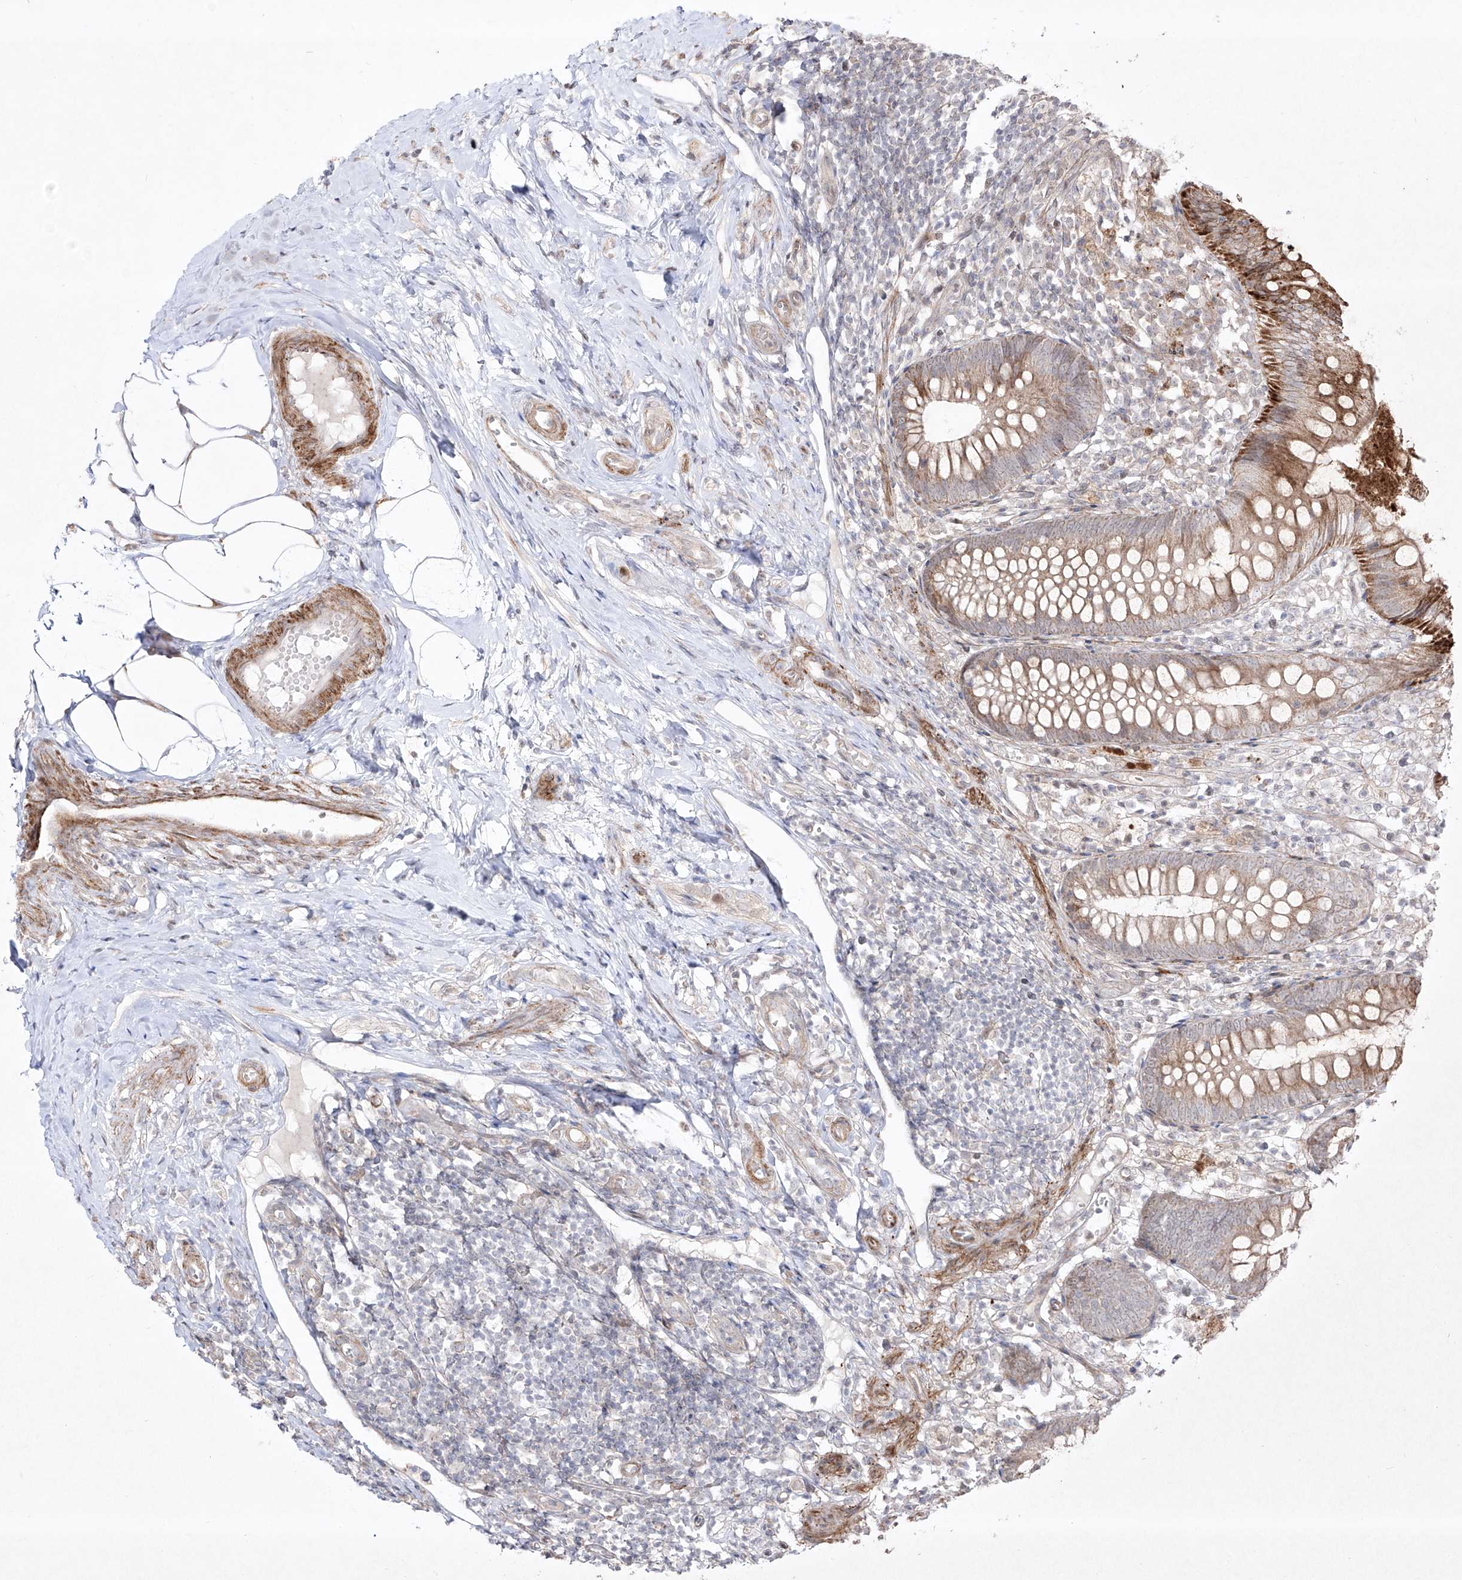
{"staining": {"intensity": "moderate", "quantity": "25%-75%", "location": "cytoplasmic/membranous"}, "tissue": "appendix", "cell_type": "Glandular cells", "image_type": "normal", "snomed": [{"axis": "morphology", "description": "Normal tissue, NOS"}, {"axis": "topography", "description": "Appendix"}], "caption": "Brown immunohistochemical staining in unremarkable appendix demonstrates moderate cytoplasmic/membranous positivity in about 25%-75% of glandular cells. Using DAB (3,3'-diaminobenzidine) (brown) and hematoxylin (blue) stains, captured at high magnification using brightfield microscopy.", "gene": "KDM1B", "patient": {"sex": "female", "age": 20}}